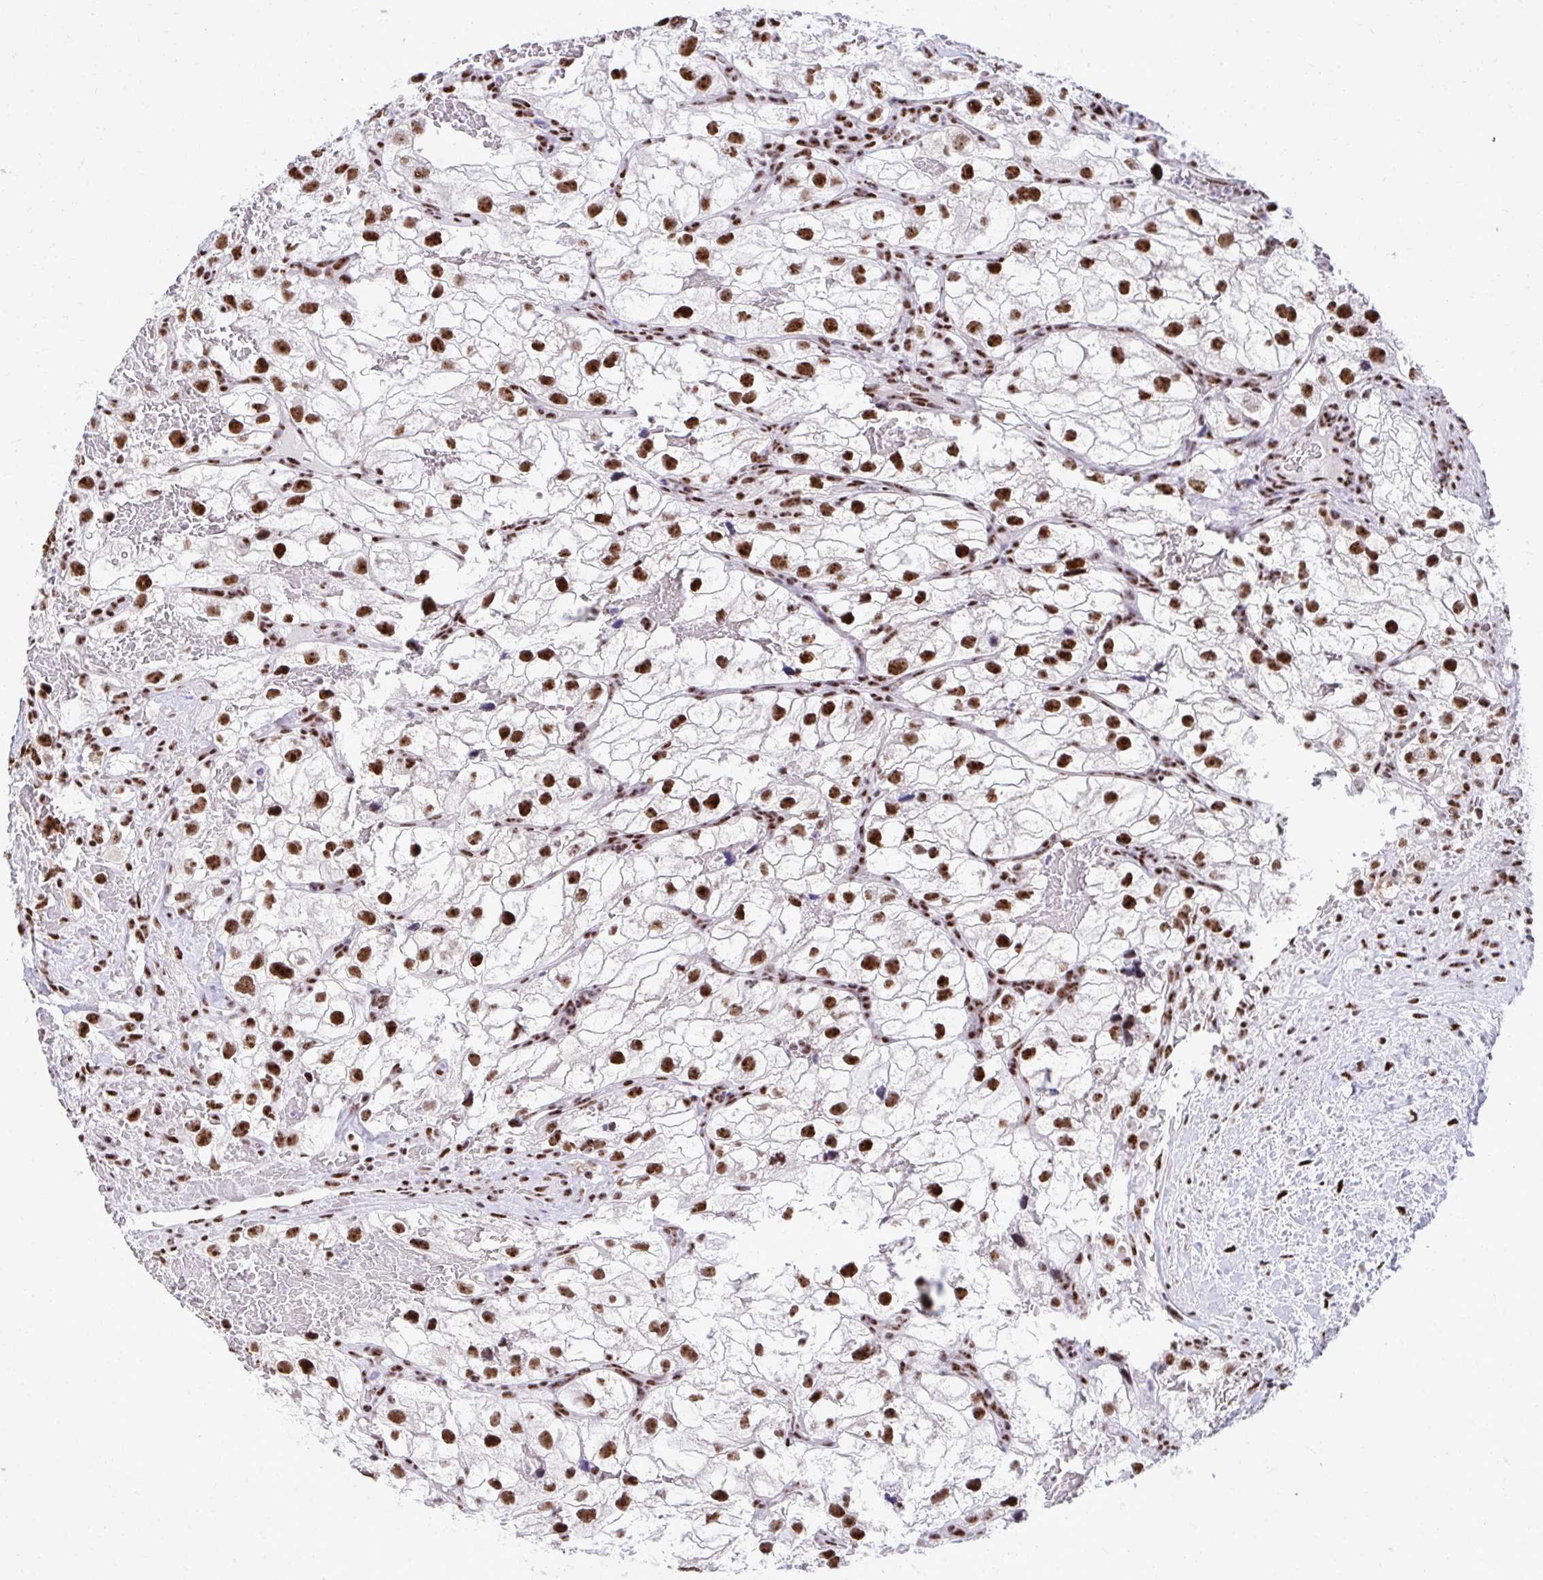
{"staining": {"intensity": "strong", "quantity": ">75%", "location": "nuclear"}, "tissue": "renal cancer", "cell_type": "Tumor cells", "image_type": "cancer", "snomed": [{"axis": "morphology", "description": "Adenocarcinoma, NOS"}, {"axis": "topography", "description": "Kidney"}], "caption": "Adenocarcinoma (renal) stained with a protein marker displays strong staining in tumor cells.", "gene": "PELP1", "patient": {"sex": "male", "age": 59}}